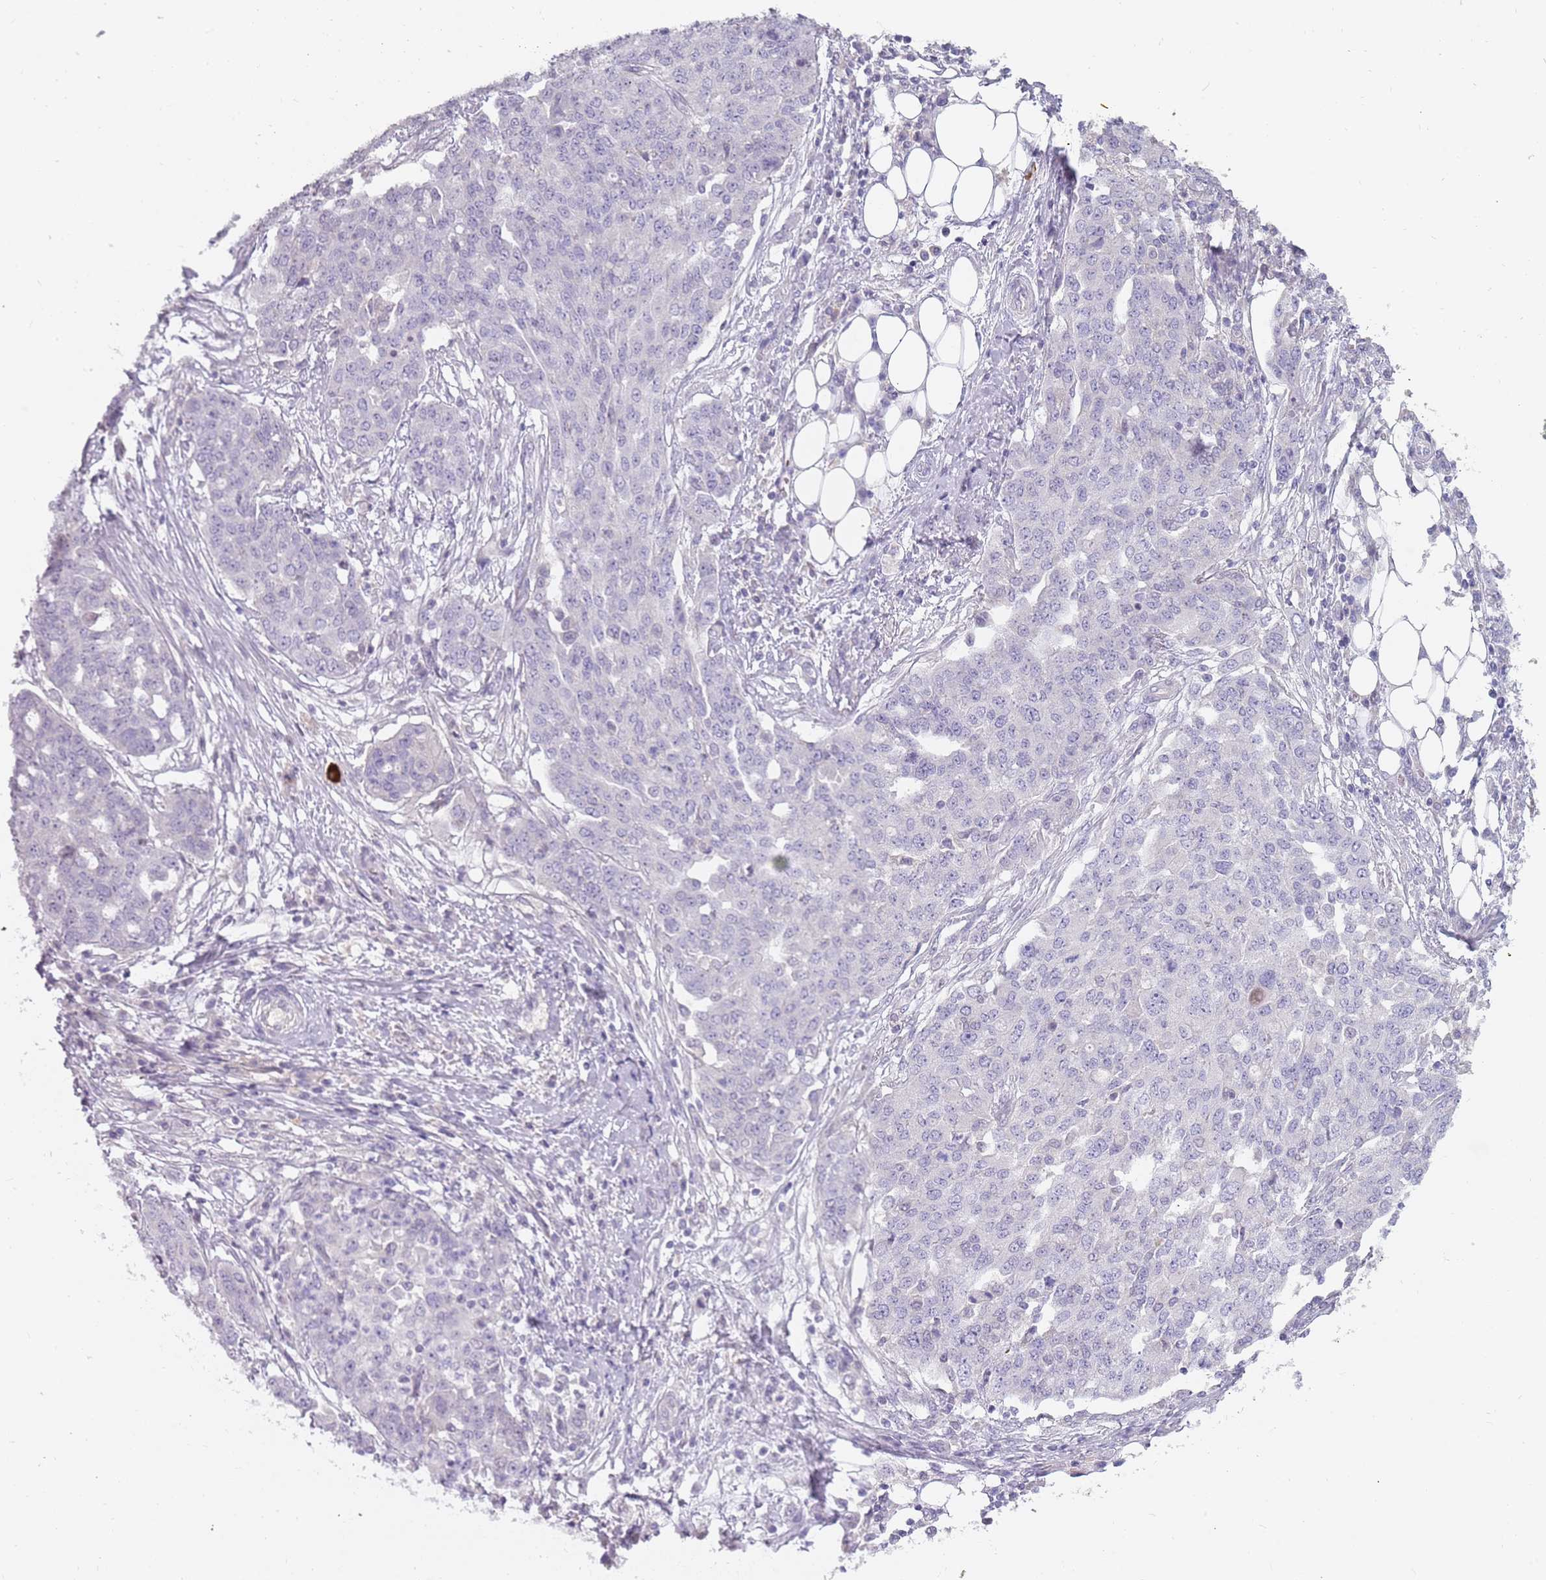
{"staining": {"intensity": "negative", "quantity": "none", "location": "none"}, "tissue": "ovarian cancer", "cell_type": "Tumor cells", "image_type": "cancer", "snomed": [{"axis": "morphology", "description": "Cystadenocarcinoma, serous, NOS"}, {"axis": "topography", "description": "Soft tissue"}, {"axis": "topography", "description": "Ovary"}], "caption": "High power microscopy photomicrograph of an immunohistochemistry micrograph of ovarian serous cystadenocarcinoma, revealing no significant positivity in tumor cells.", "gene": "DDX4", "patient": {"sex": "female", "age": 57}}